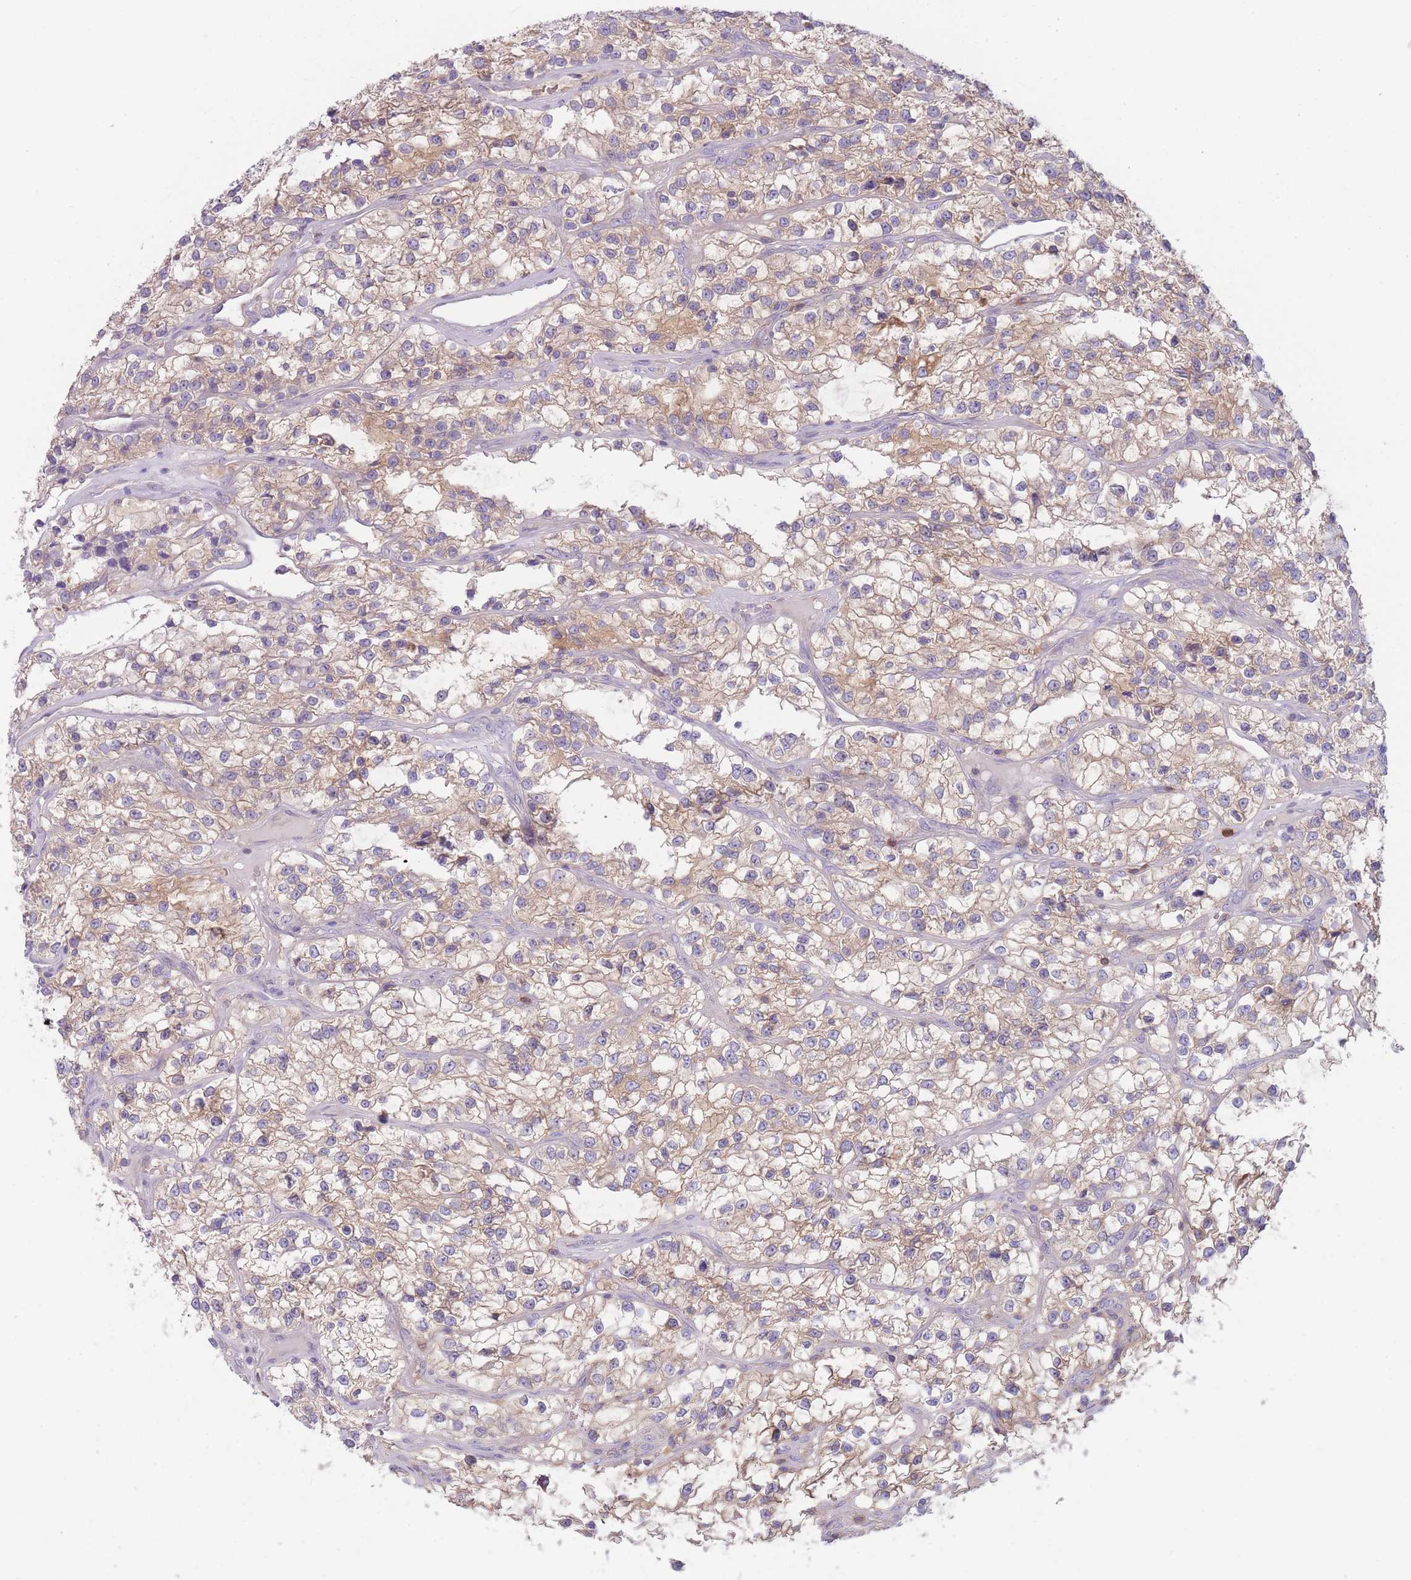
{"staining": {"intensity": "weak", "quantity": "25%-75%", "location": "cytoplasmic/membranous"}, "tissue": "renal cancer", "cell_type": "Tumor cells", "image_type": "cancer", "snomed": [{"axis": "morphology", "description": "Adenocarcinoma, NOS"}, {"axis": "topography", "description": "Kidney"}], "caption": "Protein positivity by IHC demonstrates weak cytoplasmic/membranous expression in approximately 25%-75% of tumor cells in renal cancer (adenocarcinoma).", "gene": "ST3GAL4", "patient": {"sex": "female", "age": 57}}